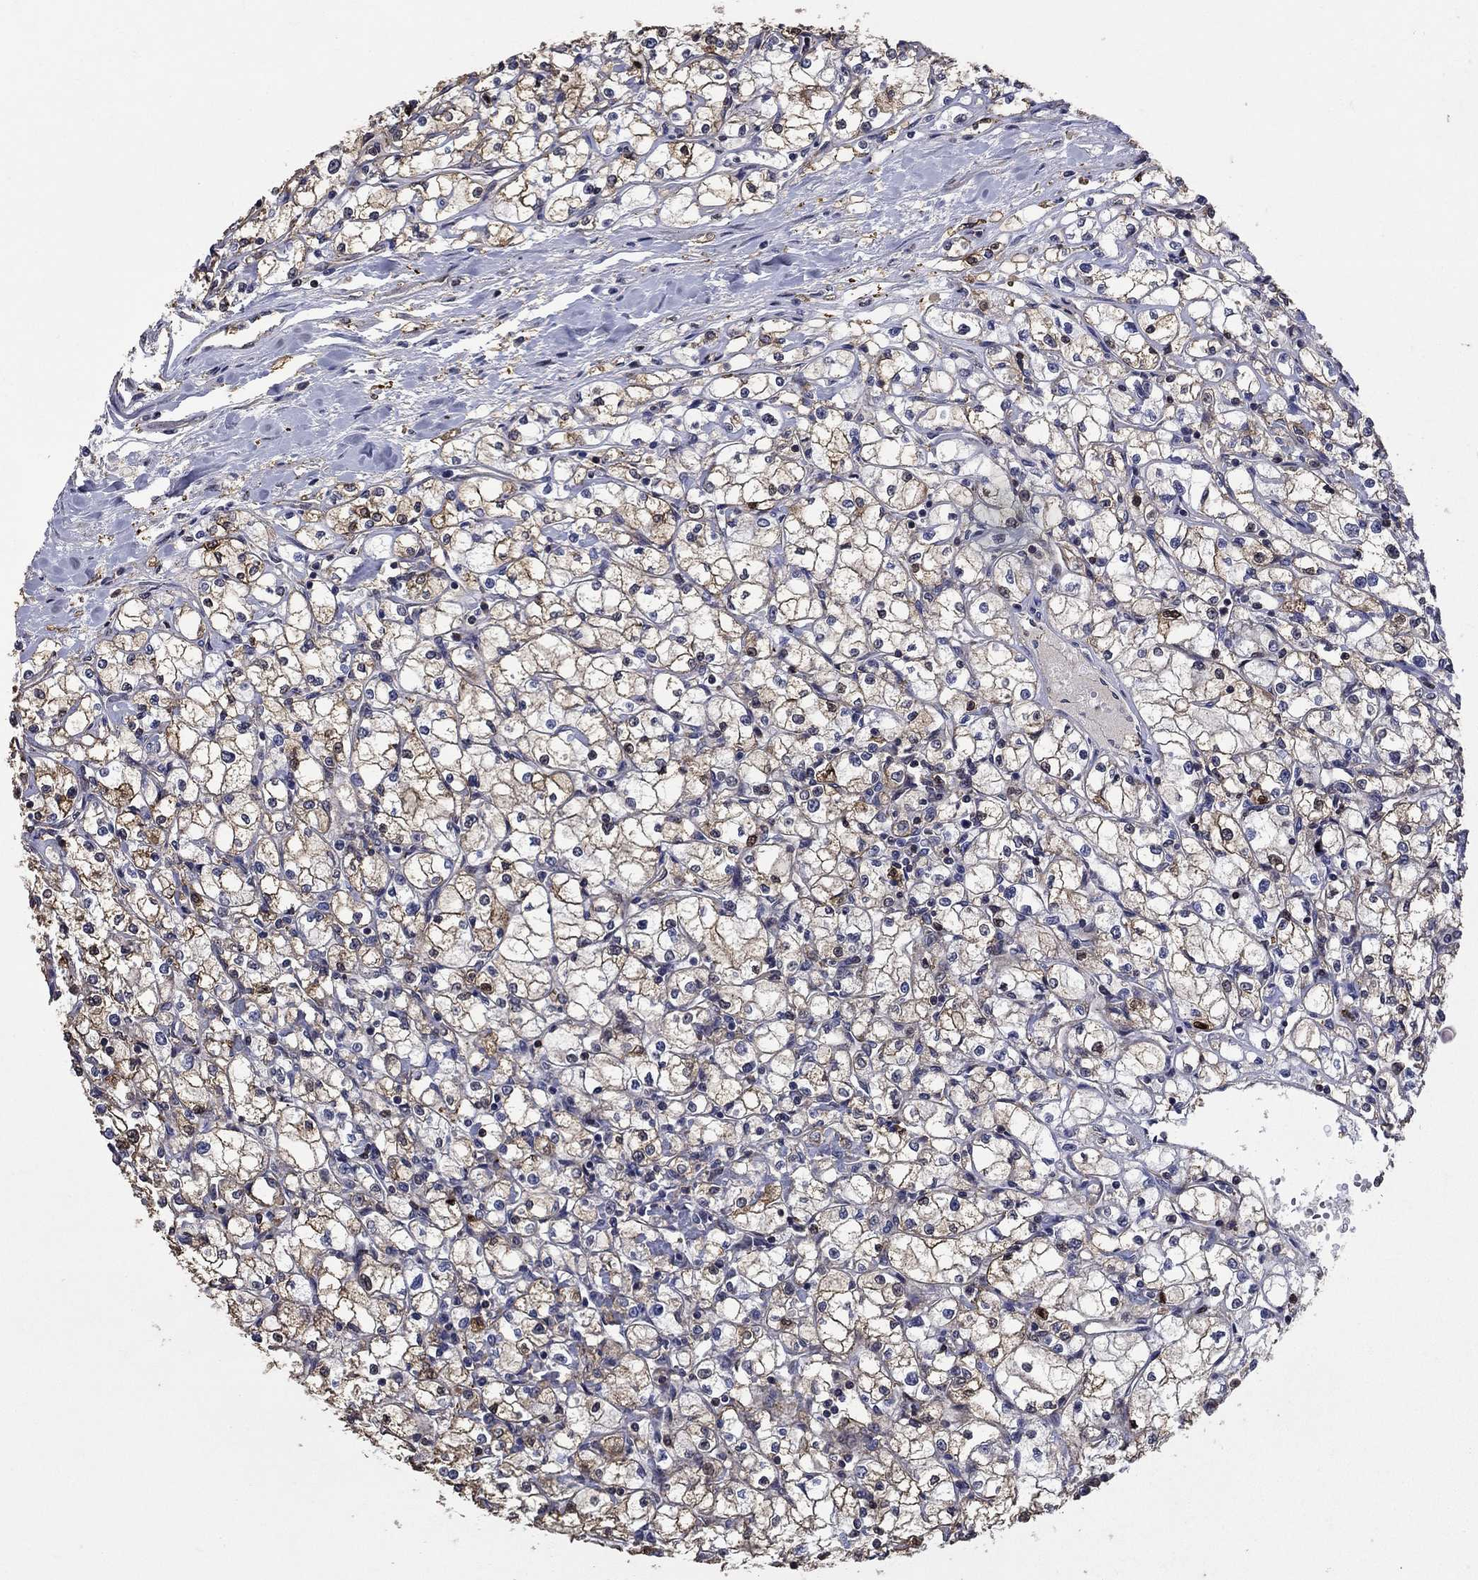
{"staining": {"intensity": "moderate", "quantity": "25%-75%", "location": "cytoplasmic/membranous"}, "tissue": "renal cancer", "cell_type": "Tumor cells", "image_type": "cancer", "snomed": [{"axis": "morphology", "description": "Adenocarcinoma, NOS"}, {"axis": "topography", "description": "Kidney"}], "caption": "Immunohistochemical staining of renal cancer (adenocarcinoma) shows moderate cytoplasmic/membranous protein staining in about 25%-75% of tumor cells.", "gene": "DVL1", "patient": {"sex": "male", "age": 67}}